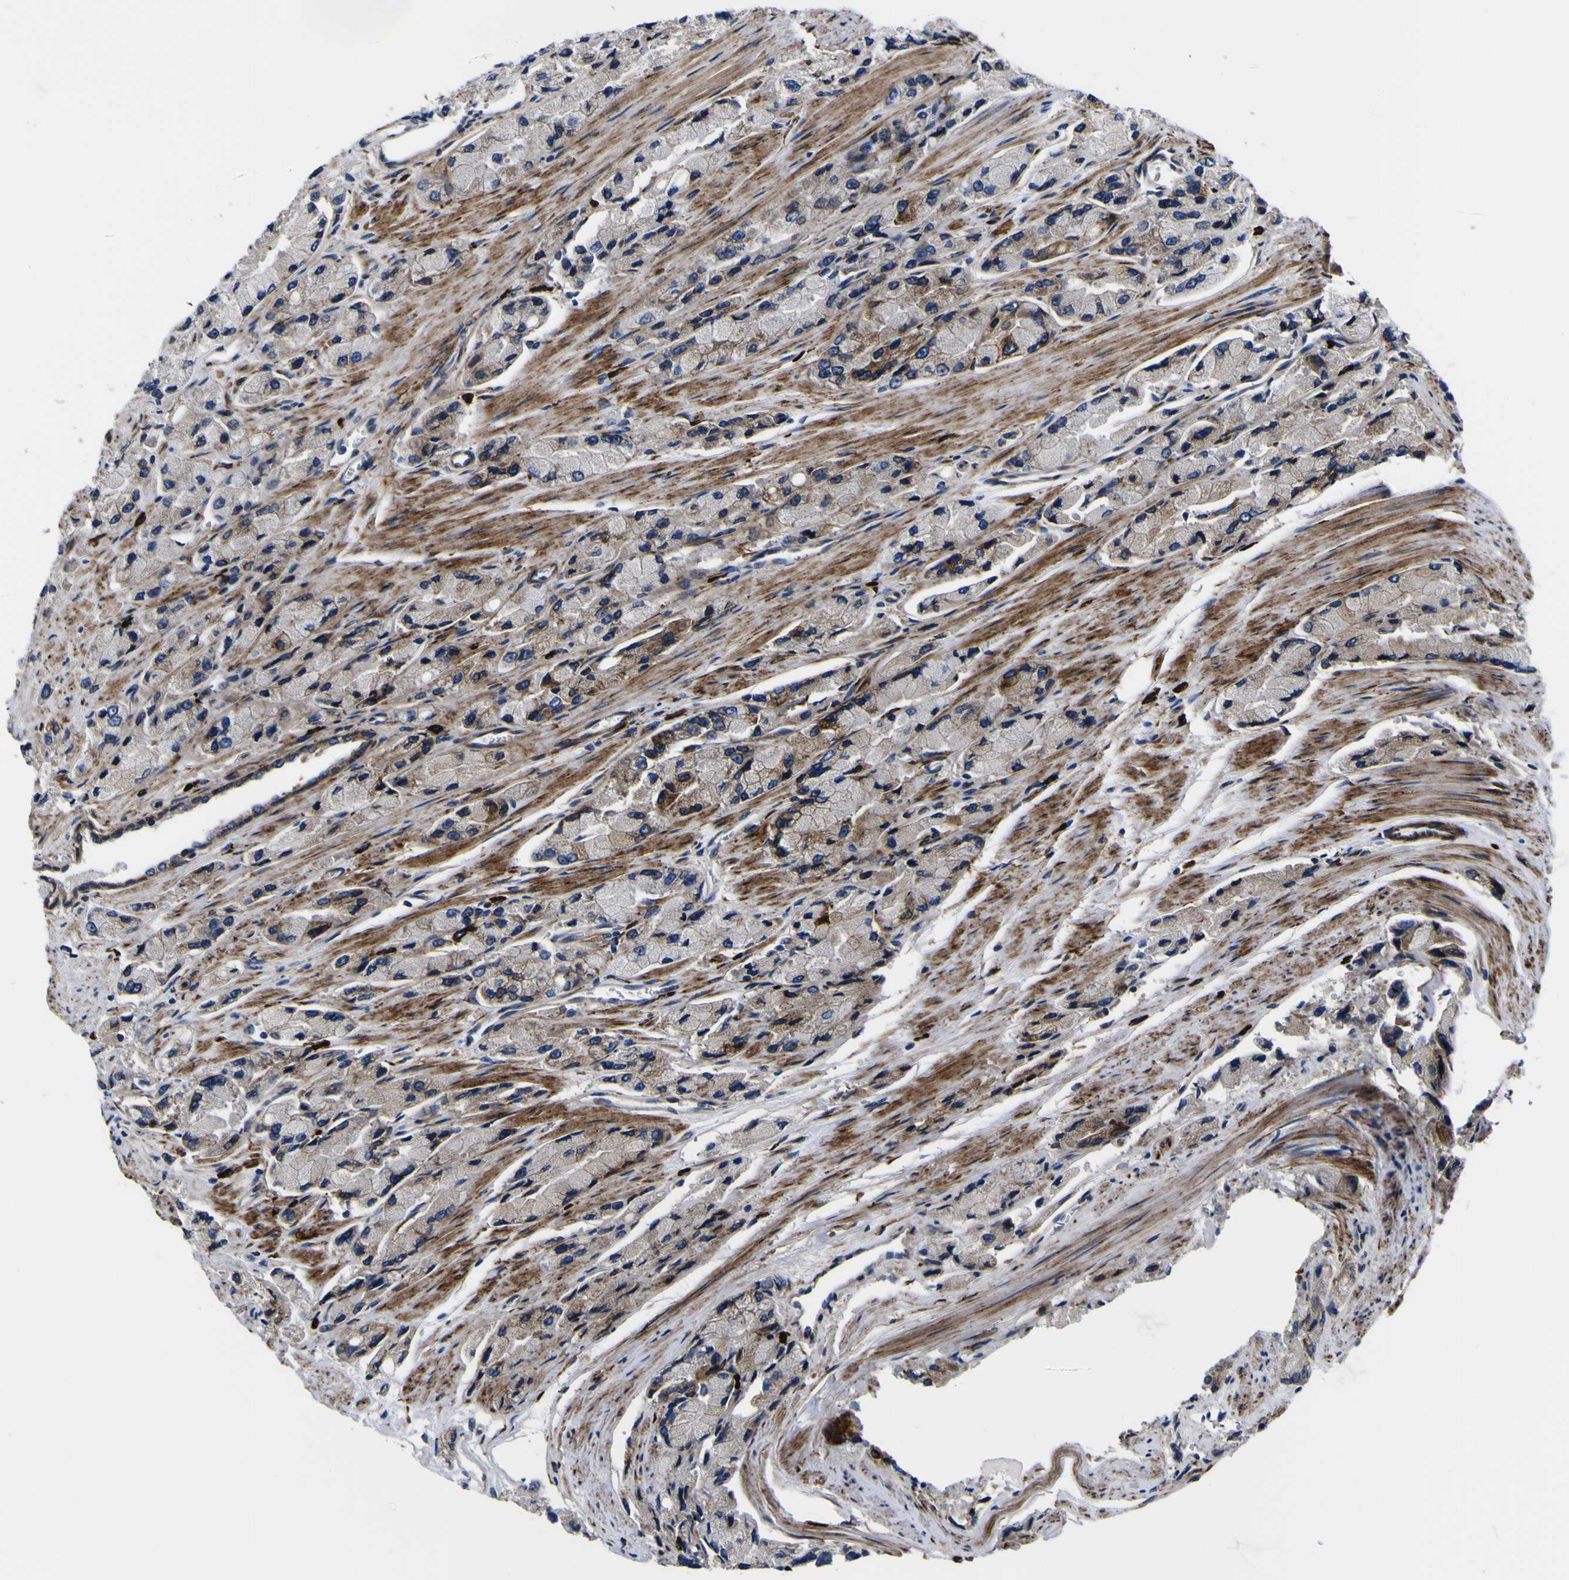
{"staining": {"intensity": "weak", "quantity": "<25%", "location": "cytoplasmic/membranous"}, "tissue": "prostate cancer", "cell_type": "Tumor cells", "image_type": "cancer", "snomed": [{"axis": "morphology", "description": "Adenocarcinoma, High grade"}, {"axis": "topography", "description": "Prostate"}], "caption": "Immunohistochemical staining of high-grade adenocarcinoma (prostate) reveals no significant staining in tumor cells.", "gene": "SCD", "patient": {"sex": "male", "age": 58}}